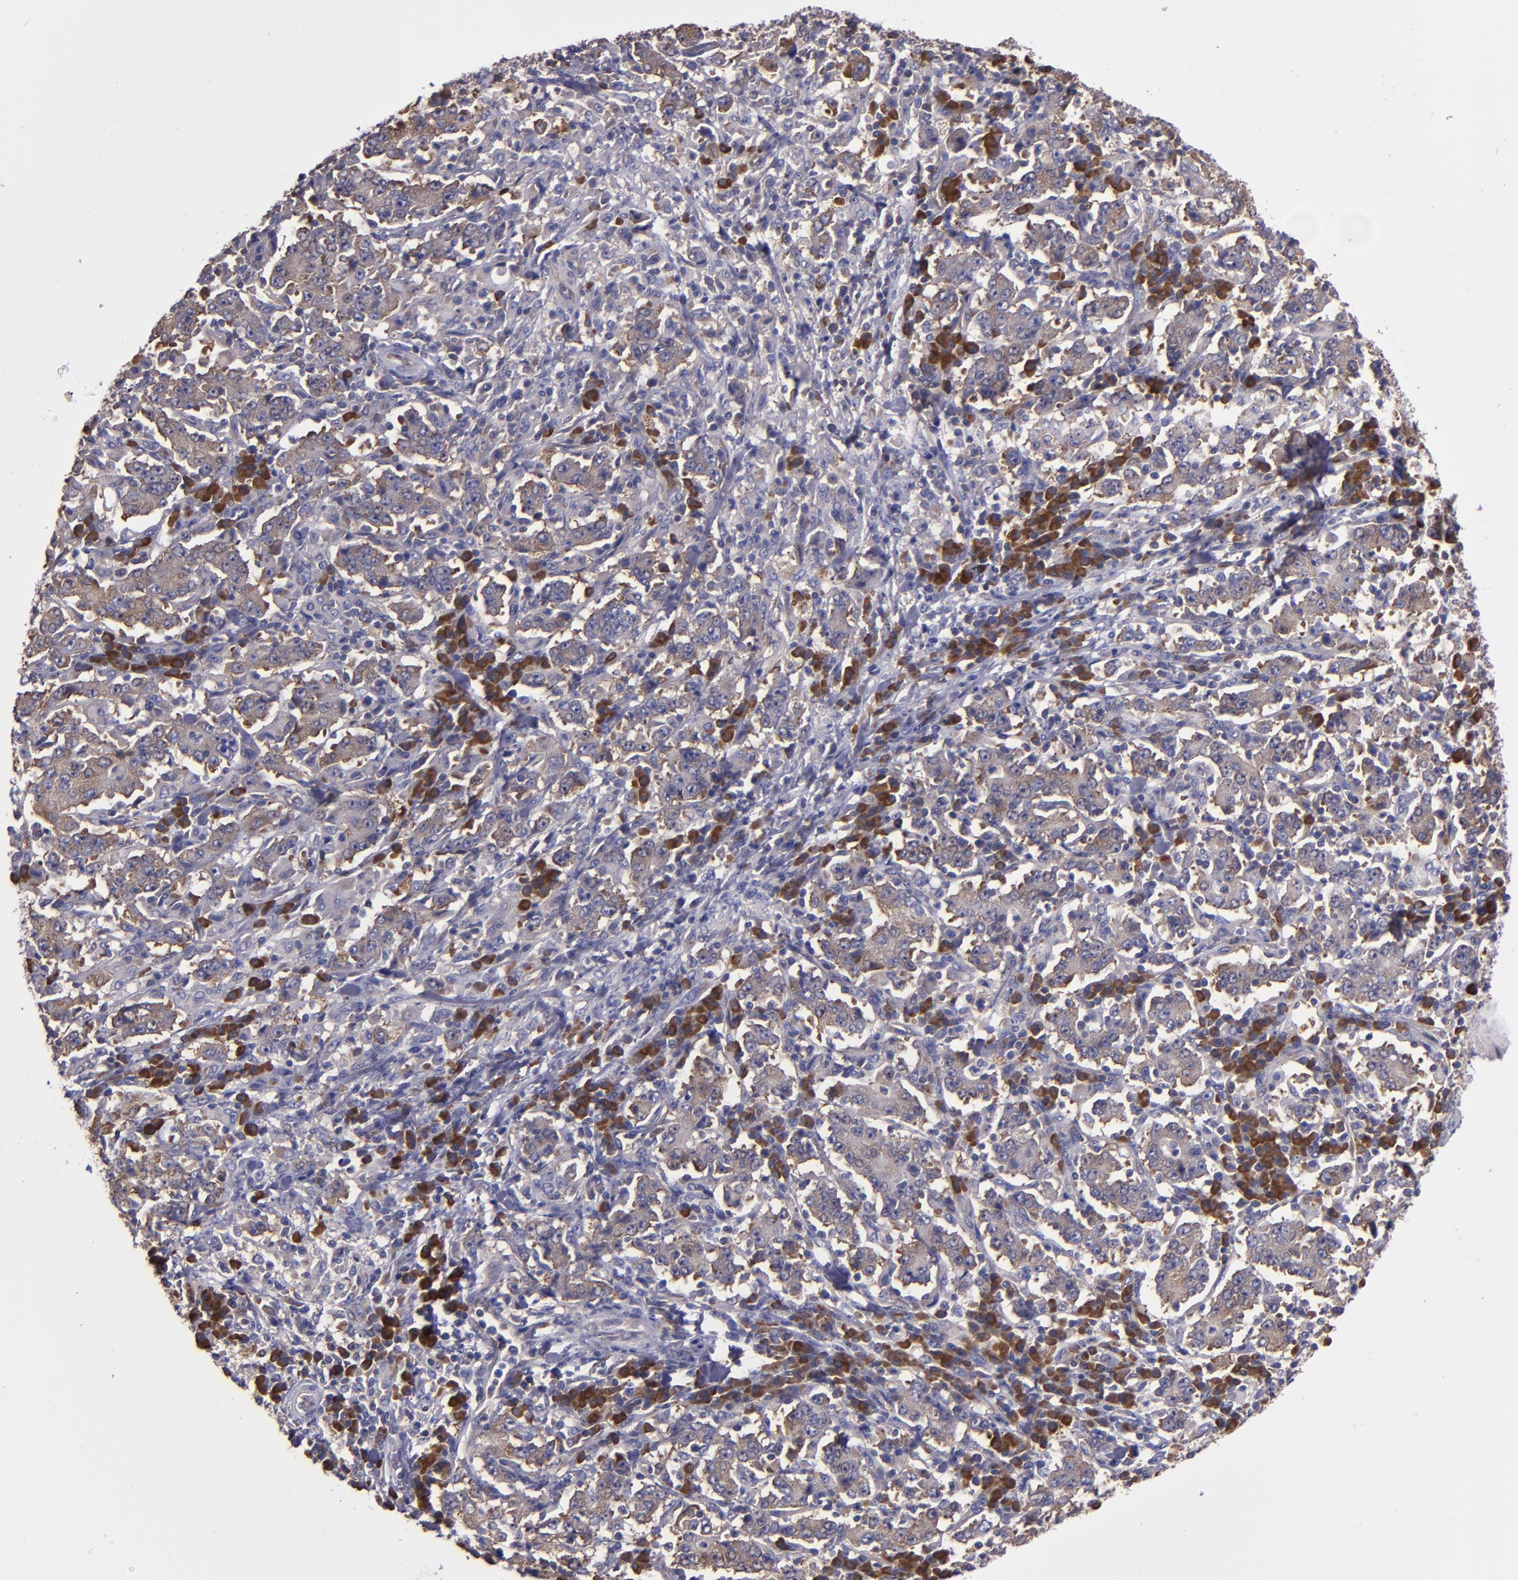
{"staining": {"intensity": "weak", "quantity": "25%-75%", "location": "cytoplasmic/membranous"}, "tissue": "stomach cancer", "cell_type": "Tumor cells", "image_type": "cancer", "snomed": [{"axis": "morphology", "description": "Normal tissue, NOS"}, {"axis": "morphology", "description": "Adenocarcinoma, NOS"}, {"axis": "topography", "description": "Stomach, upper"}, {"axis": "topography", "description": "Stomach"}], "caption": "Tumor cells reveal low levels of weak cytoplasmic/membranous expression in approximately 25%-75% of cells in human adenocarcinoma (stomach).", "gene": "CARS1", "patient": {"sex": "male", "age": 59}}